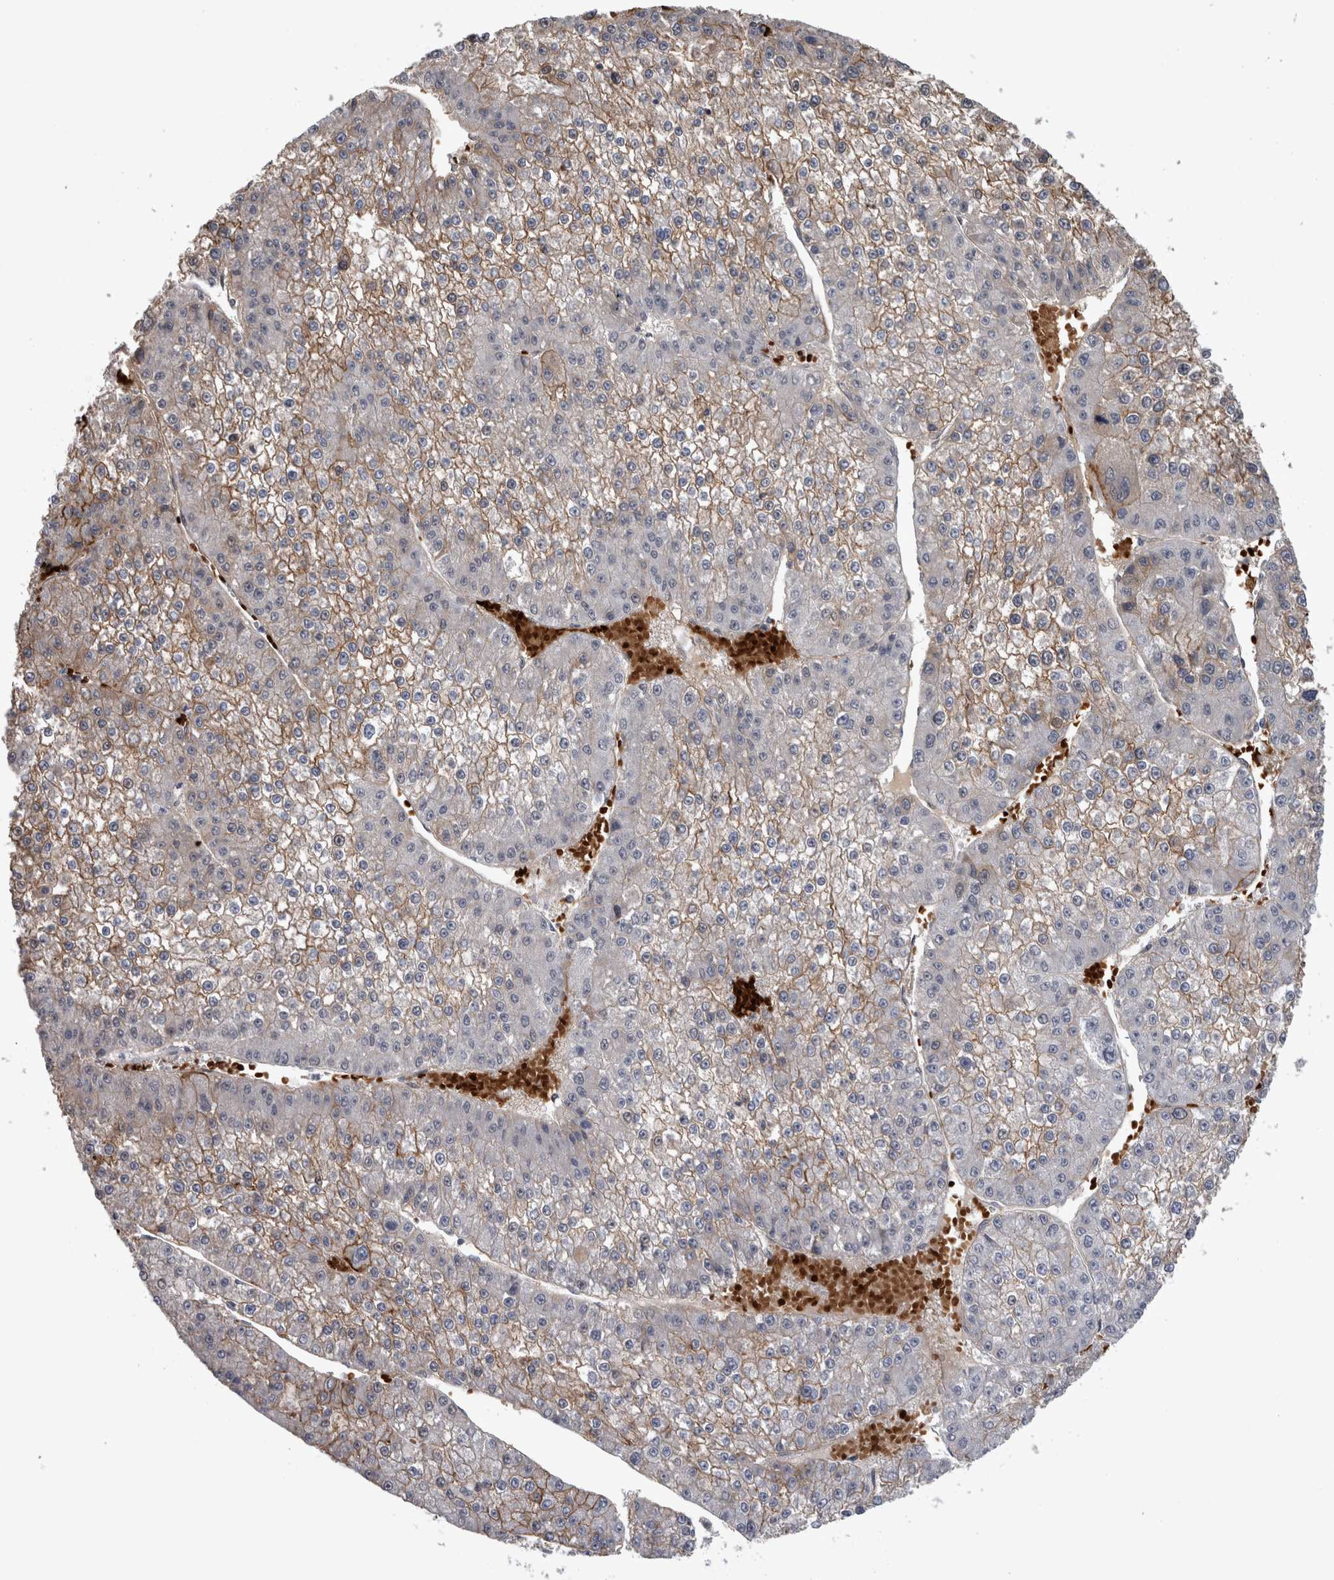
{"staining": {"intensity": "moderate", "quantity": "25%-75%", "location": "cytoplasmic/membranous"}, "tissue": "liver cancer", "cell_type": "Tumor cells", "image_type": "cancer", "snomed": [{"axis": "morphology", "description": "Carcinoma, Hepatocellular, NOS"}, {"axis": "topography", "description": "Liver"}], "caption": "A high-resolution photomicrograph shows immunohistochemistry staining of liver cancer, which displays moderate cytoplasmic/membranous positivity in approximately 25%-75% of tumor cells. Using DAB (3,3'-diaminobenzidine) (brown) and hematoxylin (blue) stains, captured at high magnification using brightfield microscopy.", "gene": "PEBP4", "patient": {"sex": "female", "age": 73}}